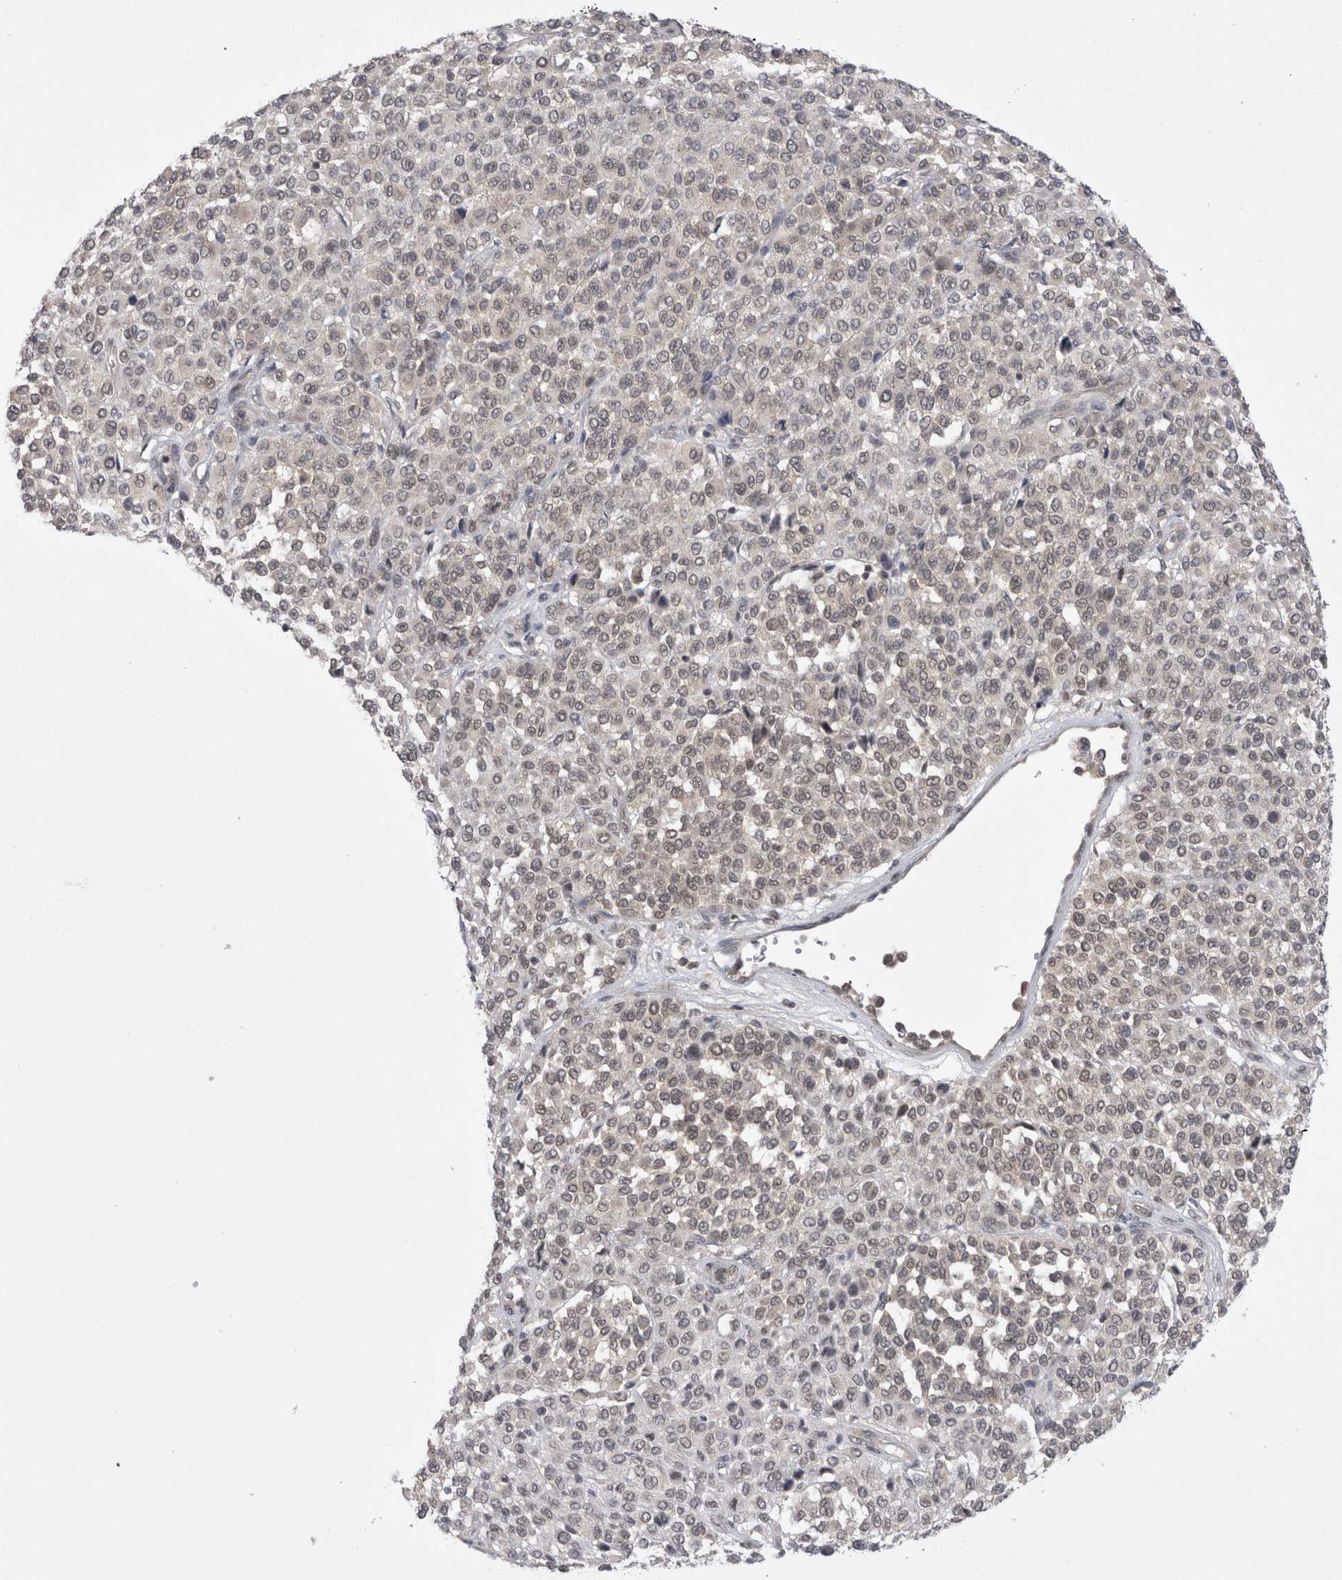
{"staining": {"intensity": "negative", "quantity": "none", "location": "none"}, "tissue": "melanoma", "cell_type": "Tumor cells", "image_type": "cancer", "snomed": [{"axis": "morphology", "description": "Malignant melanoma, Metastatic site"}, {"axis": "topography", "description": "Pancreas"}], "caption": "IHC photomicrograph of human melanoma stained for a protein (brown), which exhibits no expression in tumor cells.", "gene": "ZNF341", "patient": {"sex": "female", "age": 30}}